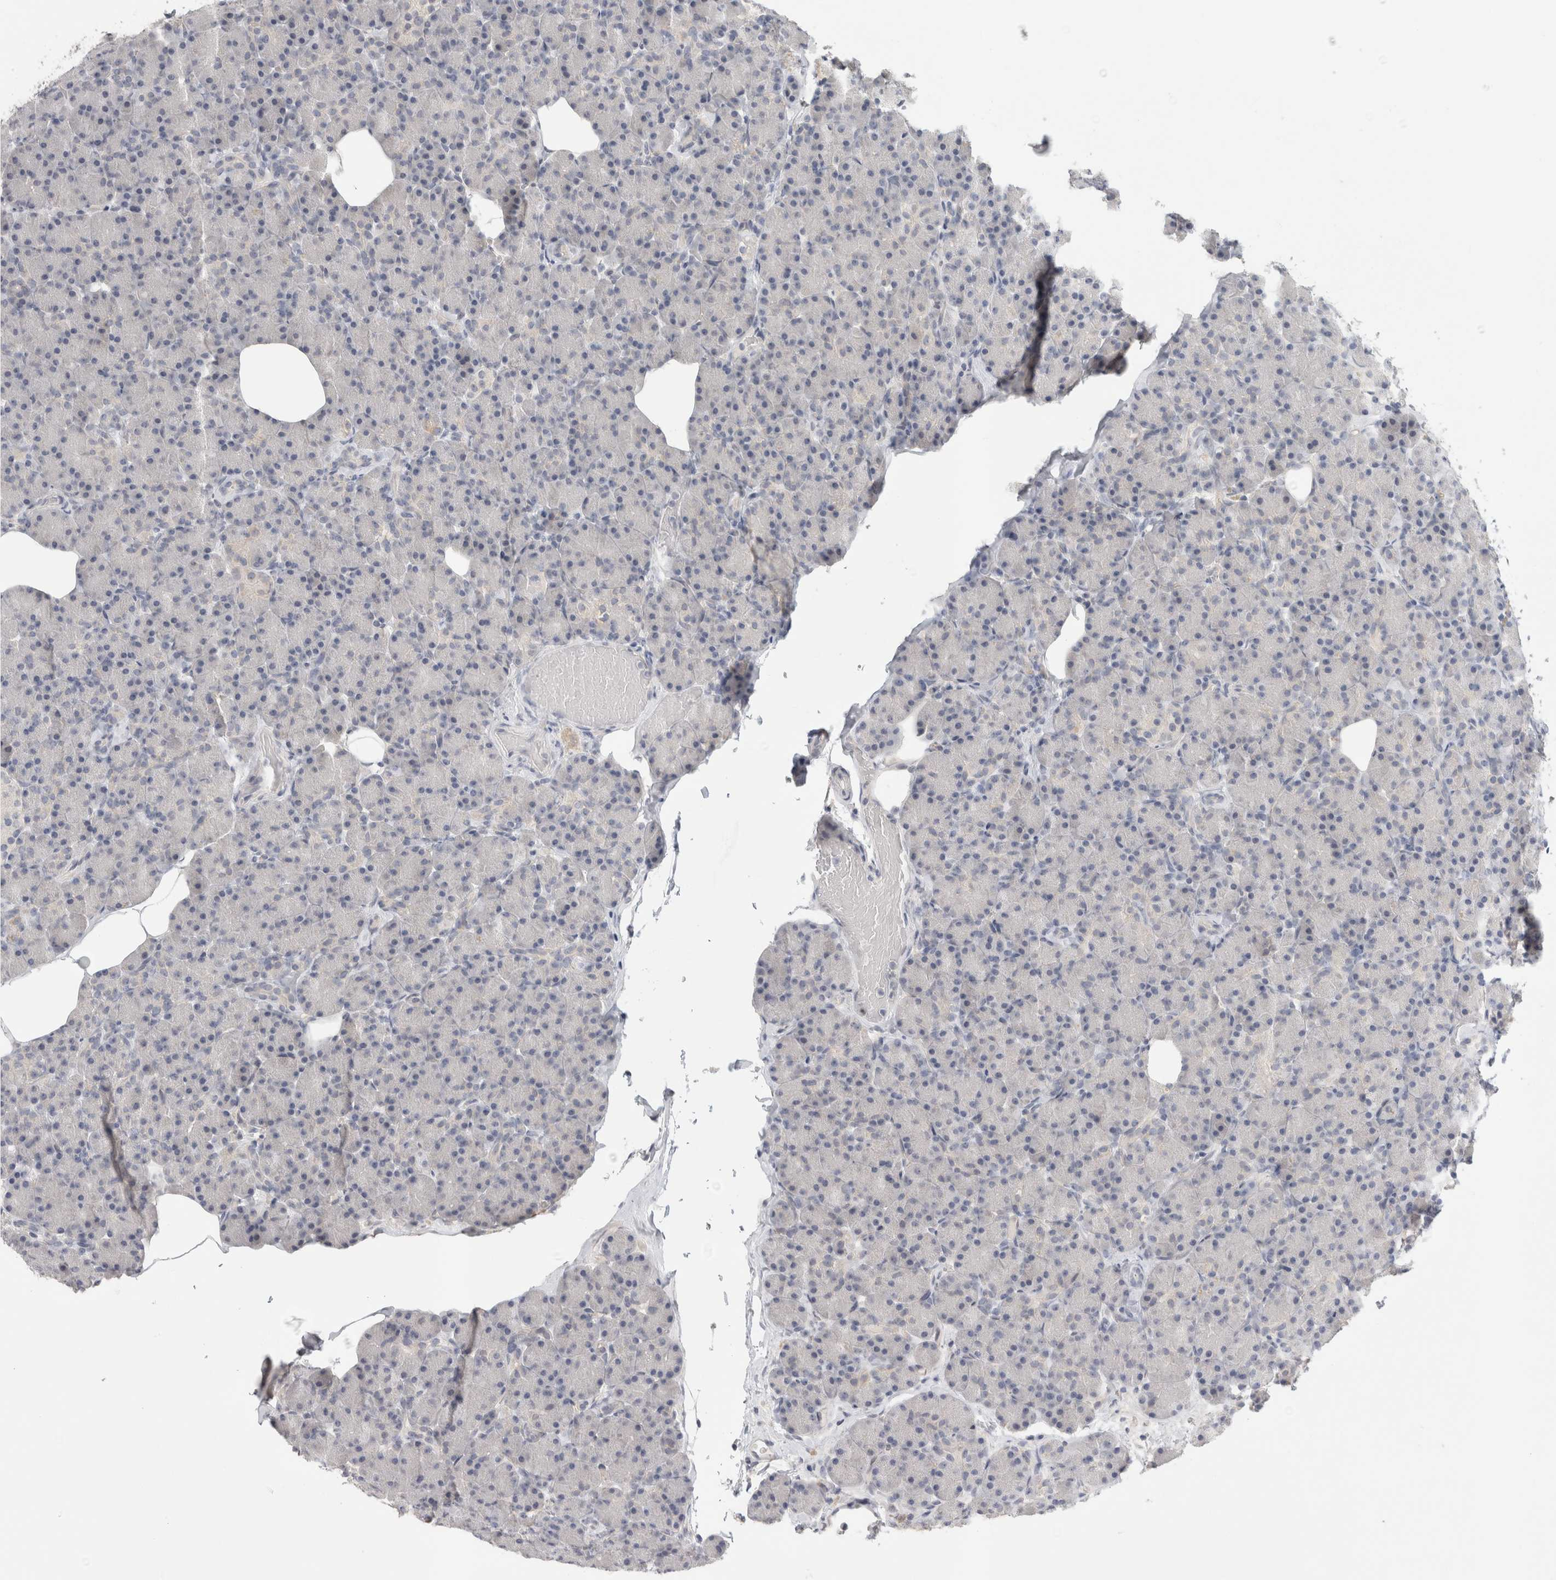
{"staining": {"intensity": "negative", "quantity": "none", "location": "none"}, "tissue": "pancreas", "cell_type": "Exocrine glandular cells", "image_type": "normal", "snomed": [{"axis": "morphology", "description": "Normal tissue, NOS"}, {"axis": "topography", "description": "Pancreas"}], "caption": "This is an immunohistochemistry histopathology image of normal pancreas. There is no positivity in exocrine glandular cells.", "gene": "TONSL", "patient": {"sex": "female", "age": 43}}